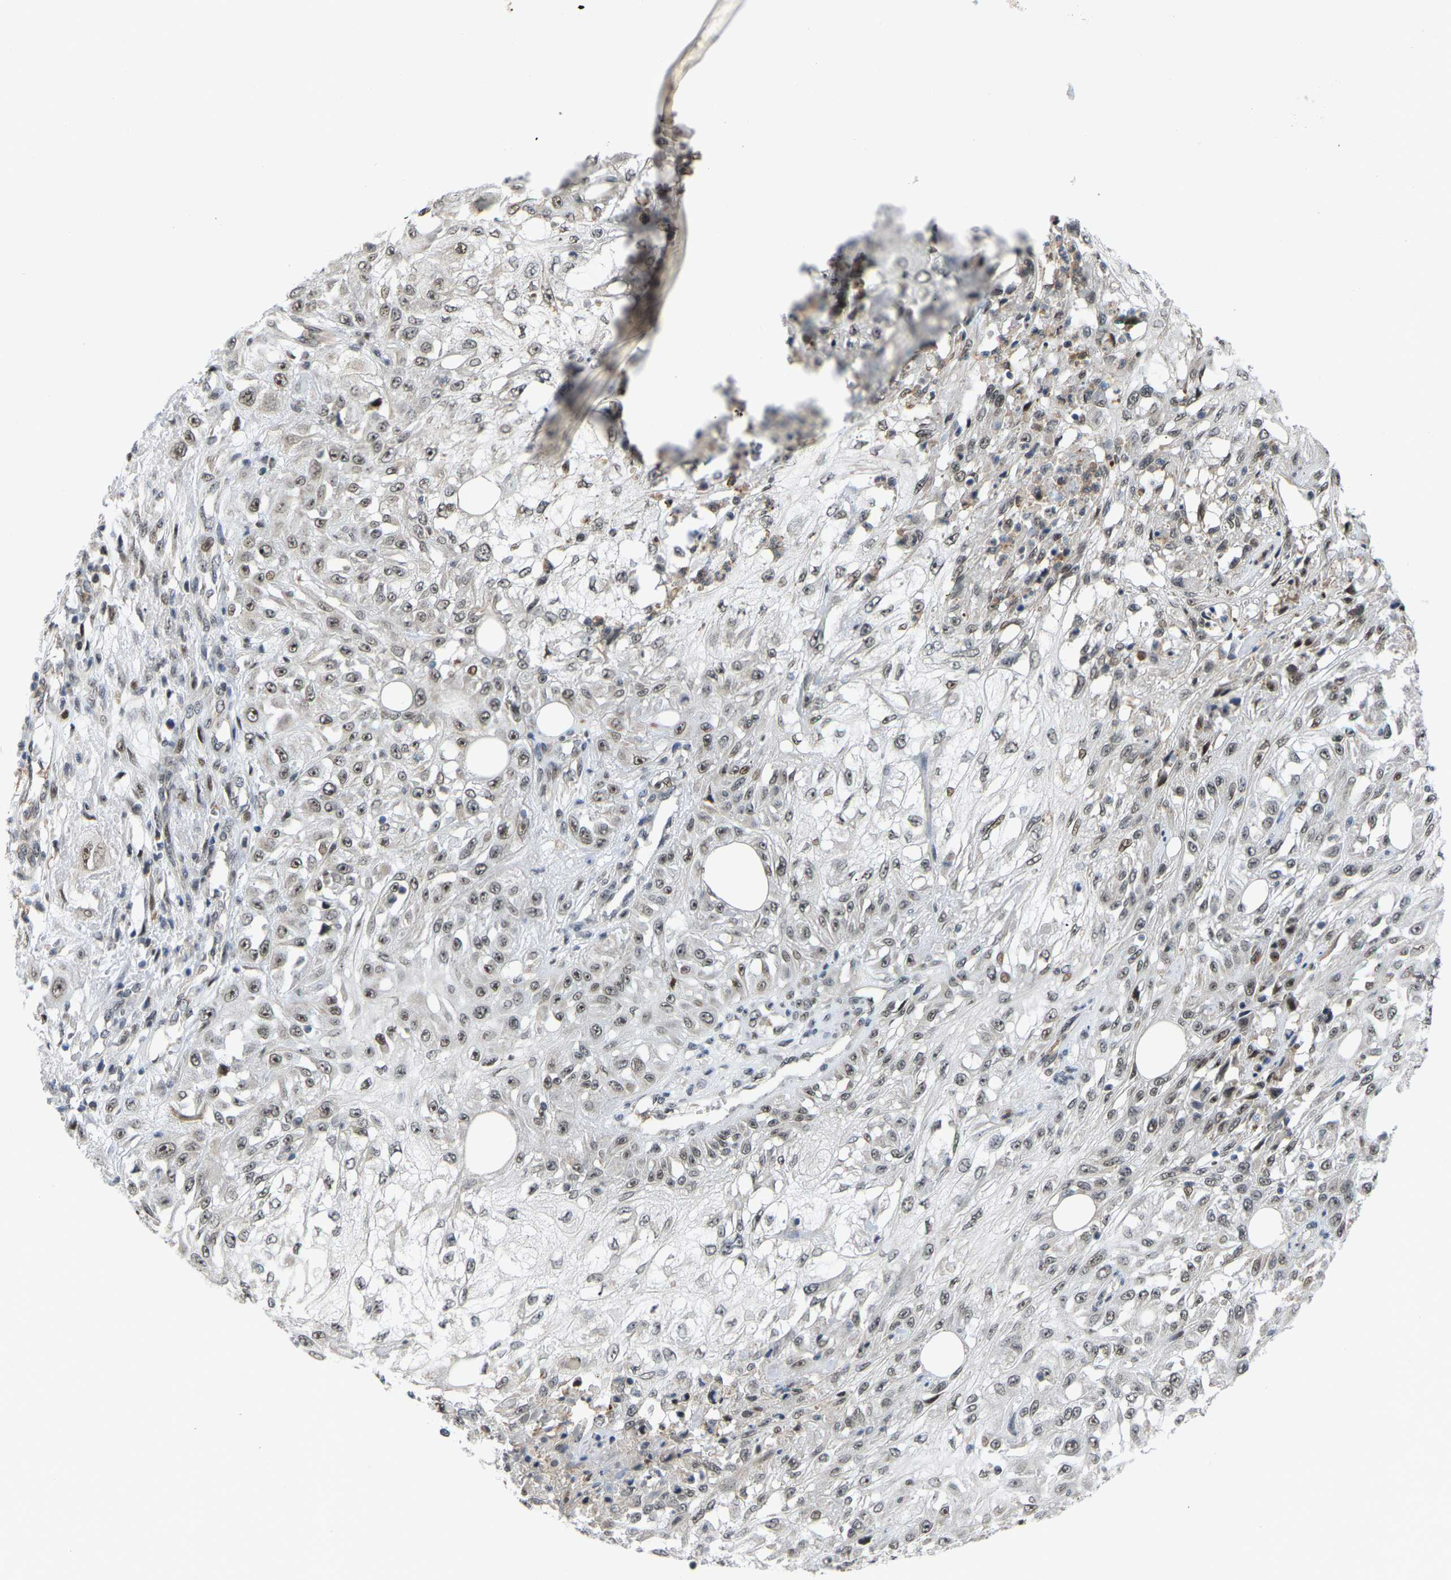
{"staining": {"intensity": "weak", "quantity": ">75%", "location": "nuclear"}, "tissue": "skin cancer", "cell_type": "Tumor cells", "image_type": "cancer", "snomed": [{"axis": "morphology", "description": "Squamous cell carcinoma, NOS"}, {"axis": "morphology", "description": "Squamous cell carcinoma, metastatic, NOS"}, {"axis": "topography", "description": "Skin"}, {"axis": "topography", "description": "Lymph node"}], "caption": "Skin cancer was stained to show a protein in brown. There is low levels of weak nuclear expression in approximately >75% of tumor cells. (brown staining indicates protein expression, while blue staining denotes nuclei).", "gene": "CROT", "patient": {"sex": "male", "age": 75}}